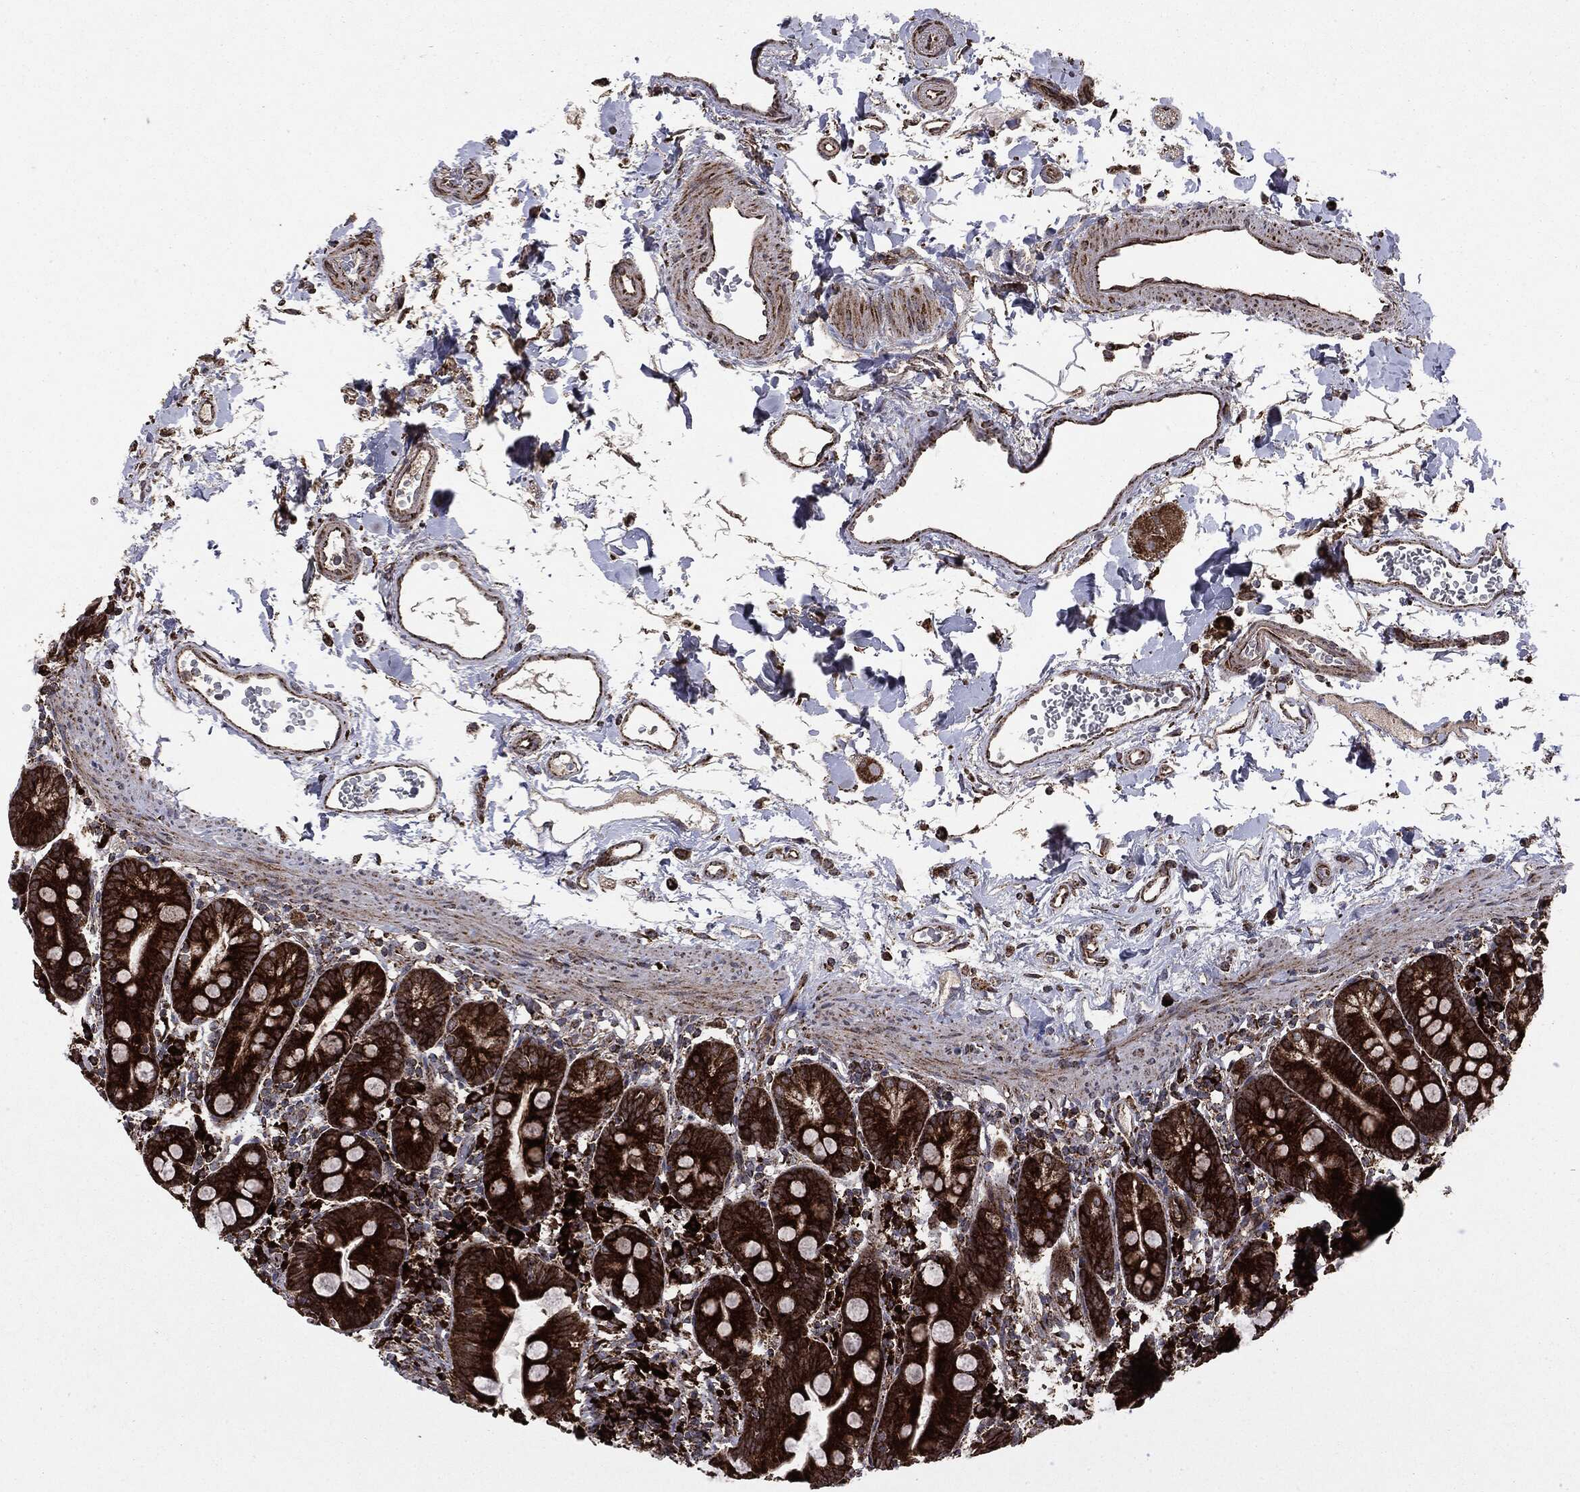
{"staining": {"intensity": "strong", "quantity": ">75%", "location": "cytoplasmic/membranous"}, "tissue": "small intestine", "cell_type": "Glandular cells", "image_type": "normal", "snomed": [{"axis": "morphology", "description": "Normal tissue, NOS"}, {"axis": "topography", "description": "Small intestine"}], "caption": "A high-resolution image shows immunohistochemistry (IHC) staining of benign small intestine, which demonstrates strong cytoplasmic/membranous staining in about >75% of glandular cells.", "gene": "MAP2K1", "patient": {"sex": "female", "age": 44}}